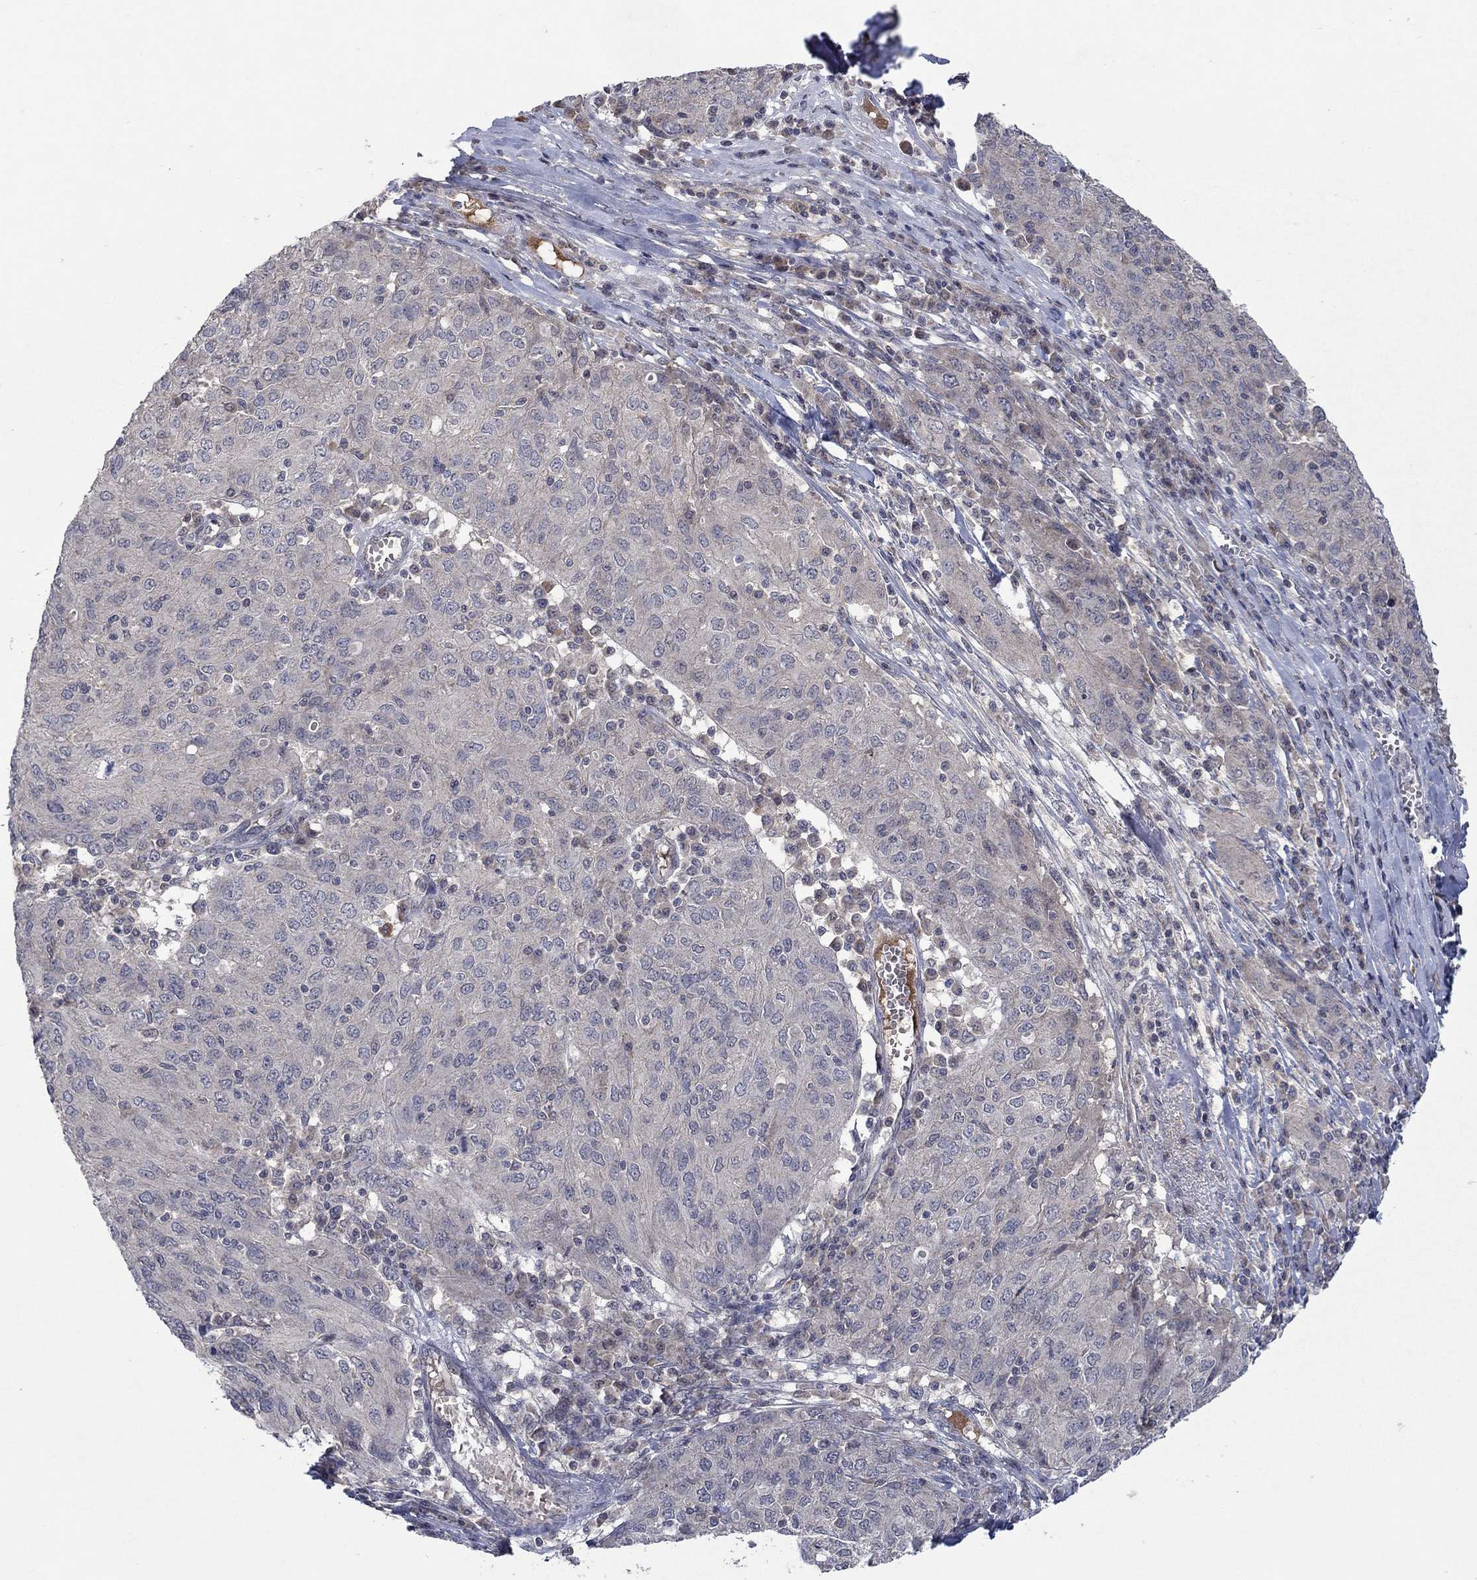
{"staining": {"intensity": "negative", "quantity": "none", "location": "none"}, "tissue": "ovarian cancer", "cell_type": "Tumor cells", "image_type": "cancer", "snomed": [{"axis": "morphology", "description": "Carcinoma, endometroid"}, {"axis": "topography", "description": "Ovary"}], "caption": "There is no significant staining in tumor cells of endometroid carcinoma (ovarian).", "gene": "IL4", "patient": {"sex": "female", "age": 50}}